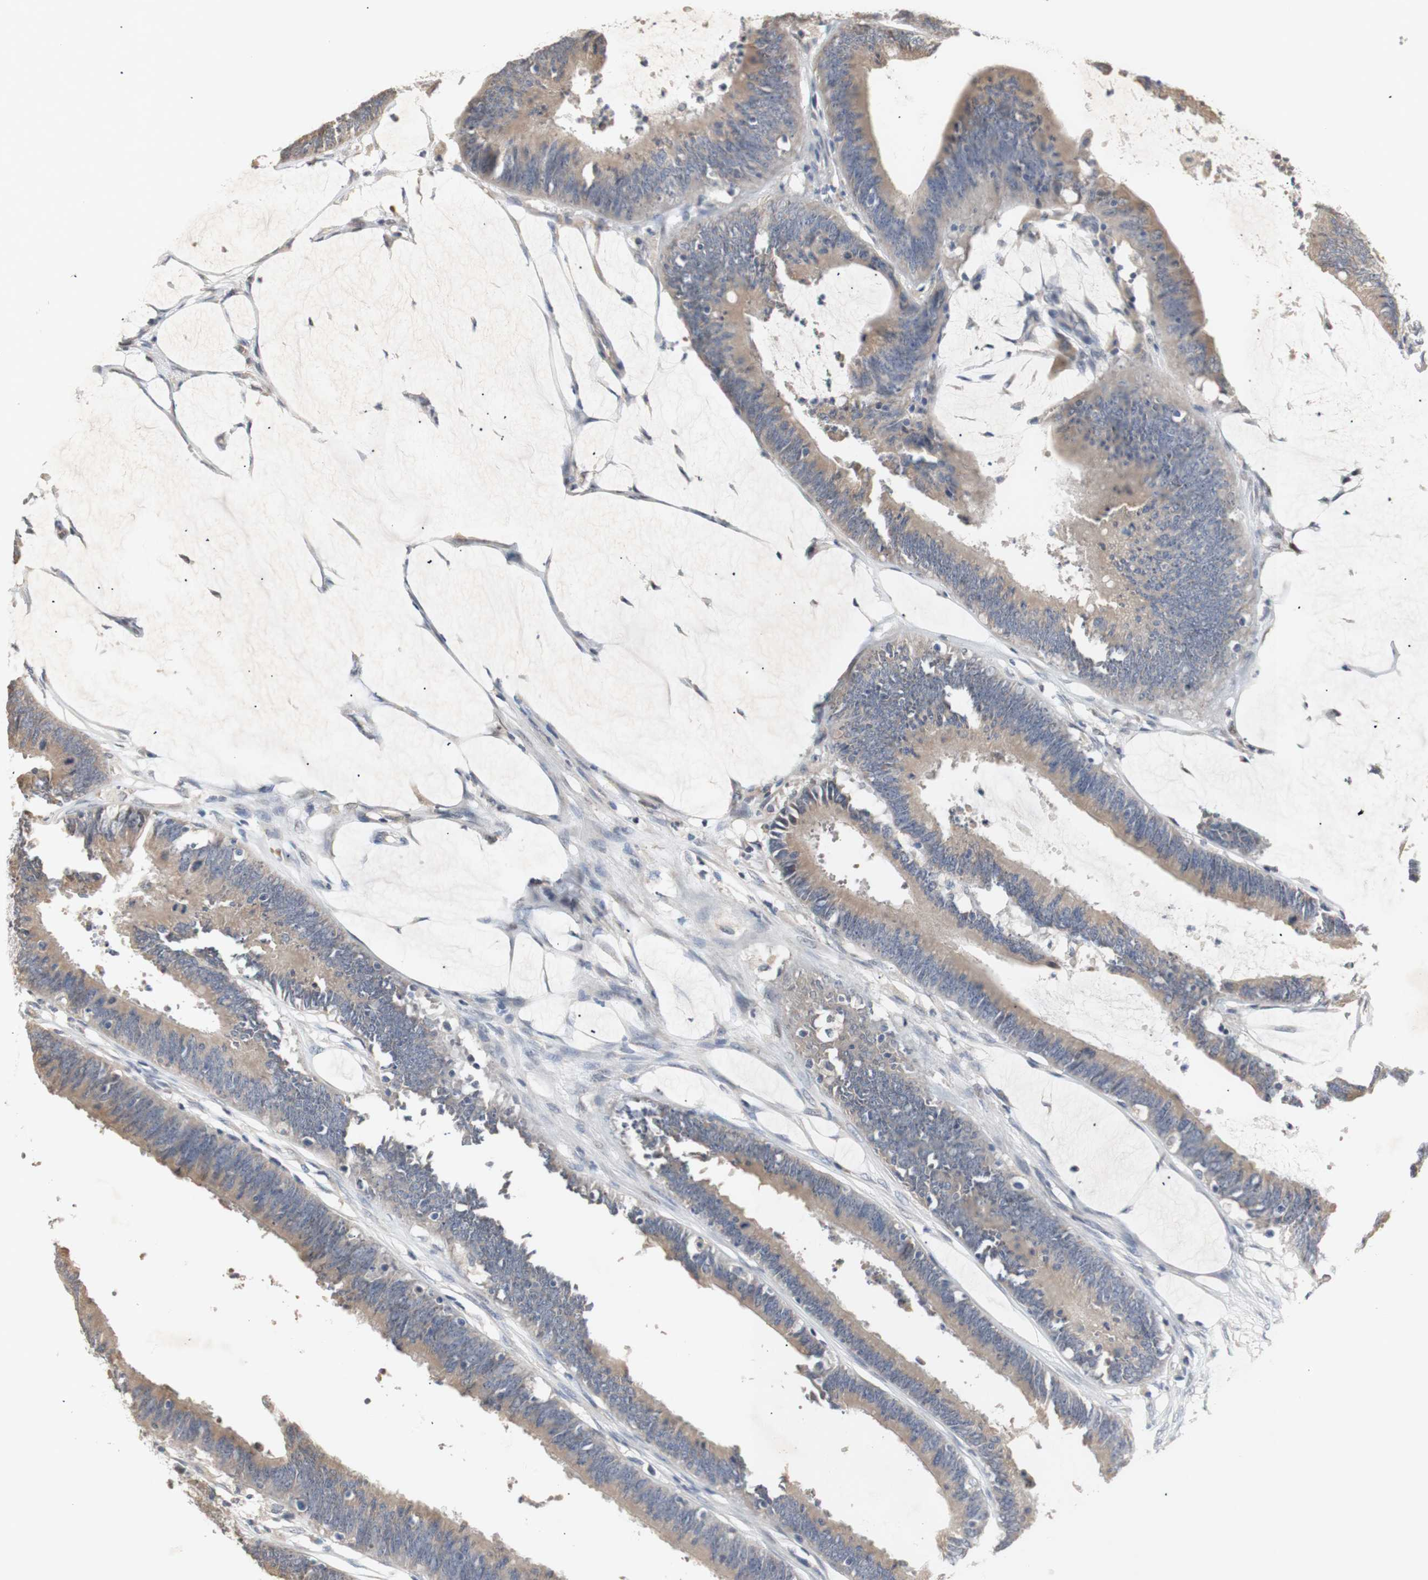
{"staining": {"intensity": "weak", "quantity": ">75%", "location": "cytoplasmic/membranous"}, "tissue": "colorectal cancer", "cell_type": "Tumor cells", "image_type": "cancer", "snomed": [{"axis": "morphology", "description": "Adenocarcinoma, NOS"}, {"axis": "topography", "description": "Rectum"}], "caption": "This image displays adenocarcinoma (colorectal) stained with immunohistochemistry to label a protein in brown. The cytoplasmic/membranous of tumor cells show weak positivity for the protein. Nuclei are counter-stained blue.", "gene": "FOSB", "patient": {"sex": "female", "age": 66}}